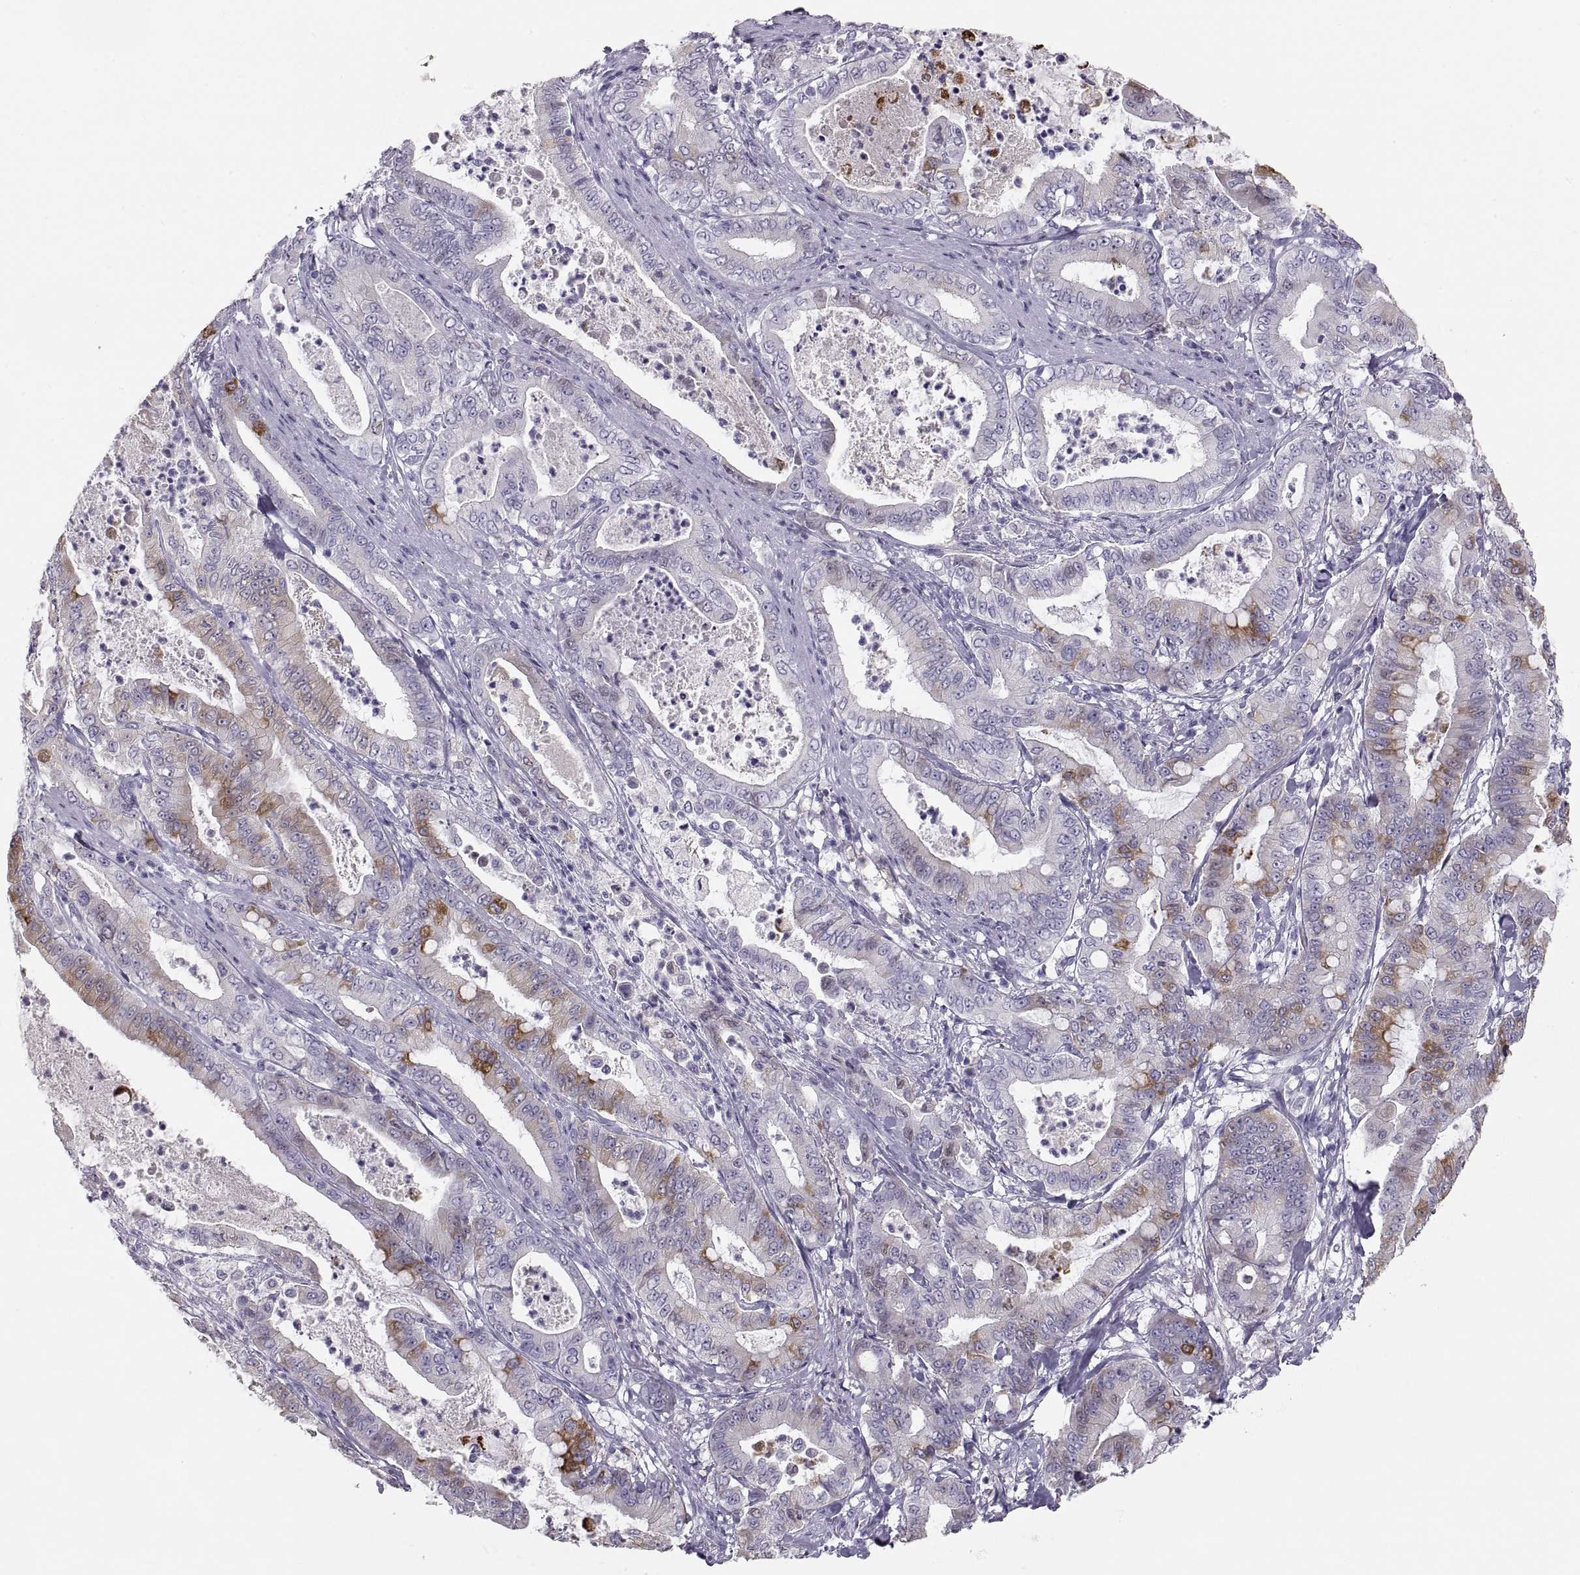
{"staining": {"intensity": "strong", "quantity": "<25%", "location": "cytoplasmic/membranous"}, "tissue": "pancreatic cancer", "cell_type": "Tumor cells", "image_type": "cancer", "snomed": [{"axis": "morphology", "description": "Adenocarcinoma, NOS"}, {"axis": "topography", "description": "Pancreas"}], "caption": "An image of pancreatic cancer (adenocarcinoma) stained for a protein demonstrates strong cytoplasmic/membranous brown staining in tumor cells. (Stains: DAB (3,3'-diaminobenzidine) in brown, nuclei in blue, Microscopy: brightfield microscopy at high magnification).", "gene": "MAGEB2", "patient": {"sex": "male", "age": 71}}